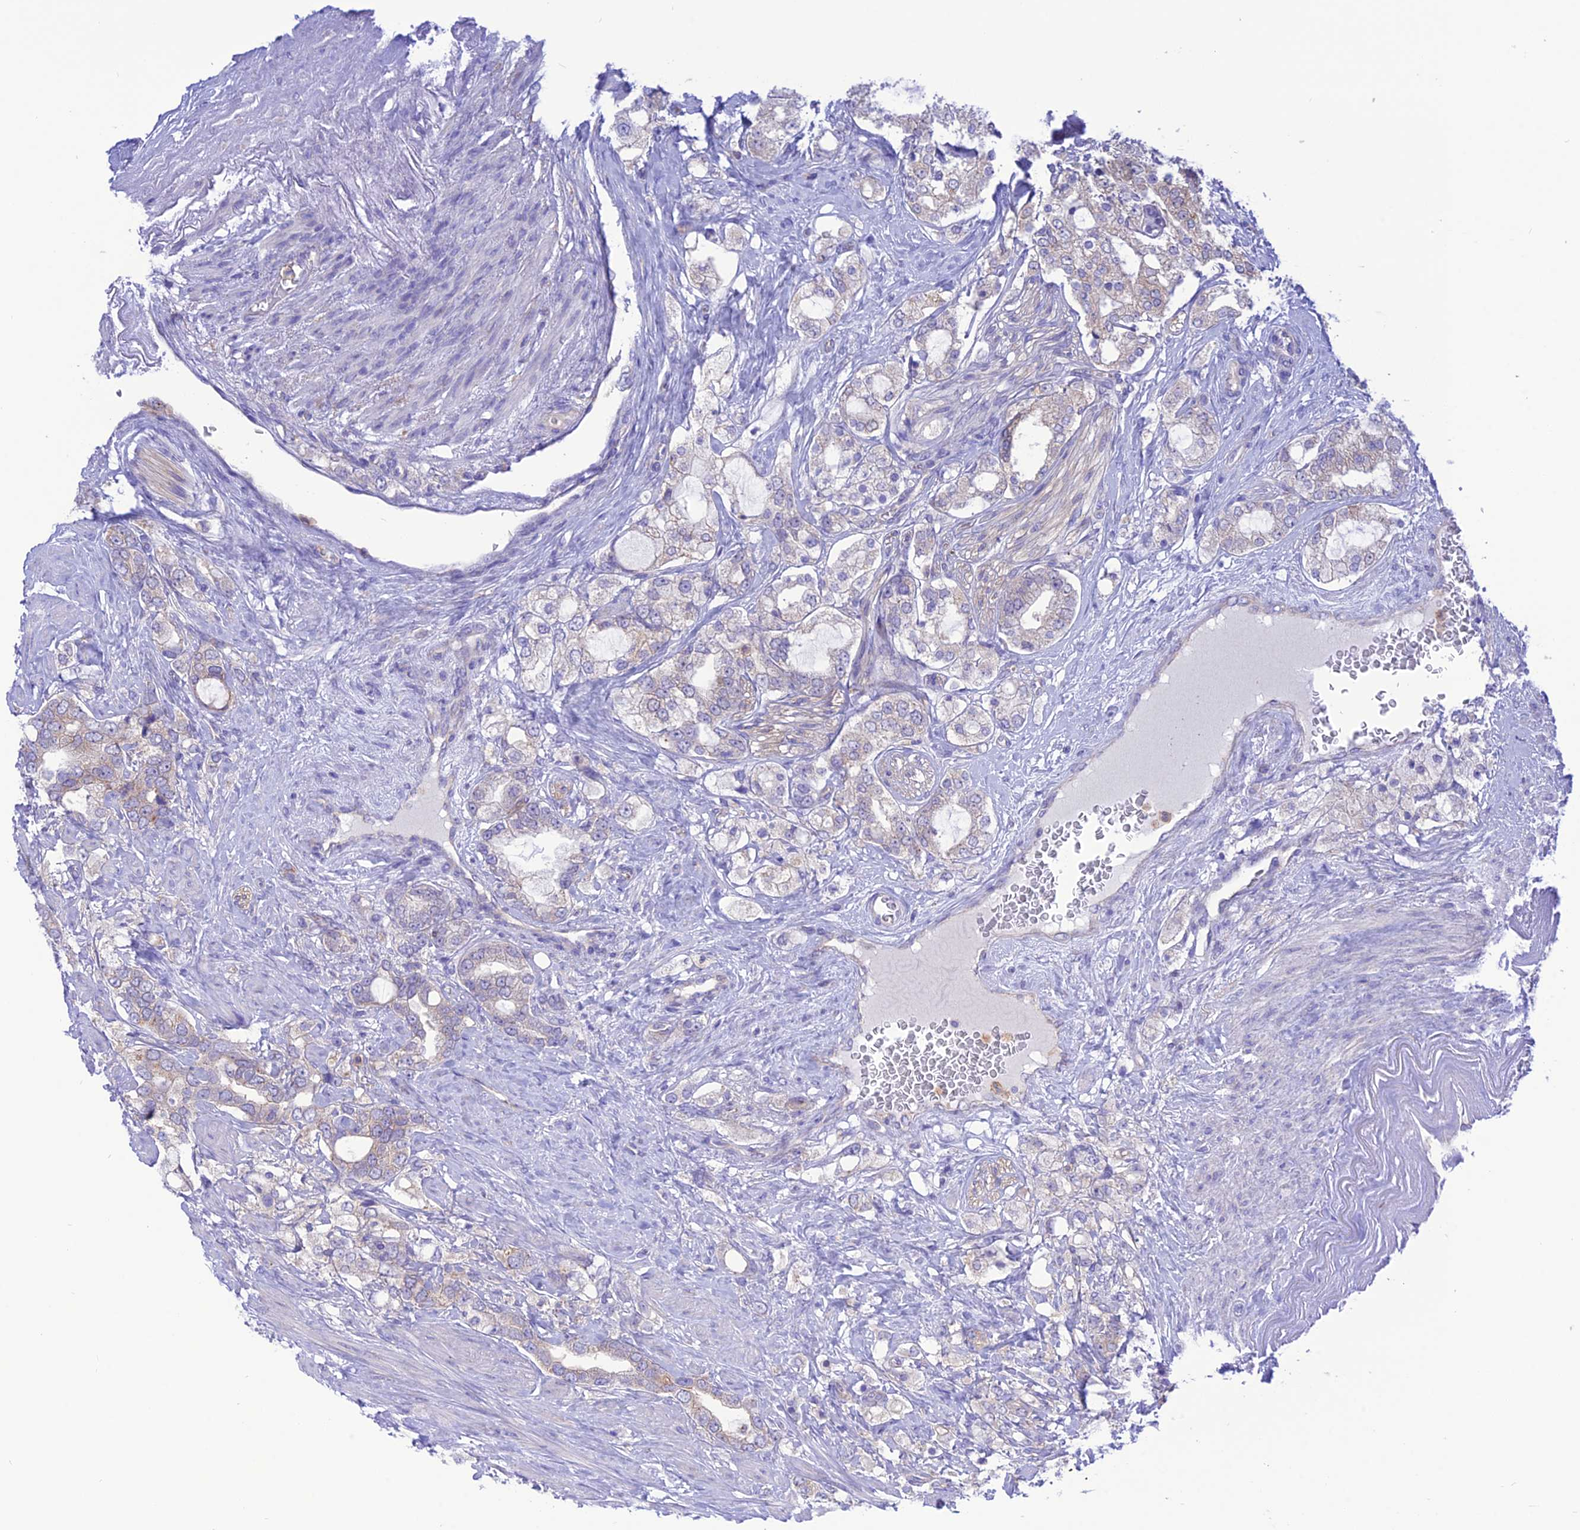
{"staining": {"intensity": "moderate", "quantity": "<25%", "location": "cytoplasmic/membranous"}, "tissue": "prostate cancer", "cell_type": "Tumor cells", "image_type": "cancer", "snomed": [{"axis": "morphology", "description": "Adenocarcinoma, High grade"}, {"axis": "topography", "description": "Prostate"}], "caption": "Human prostate cancer stained with a protein marker demonstrates moderate staining in tumor cells.", "gene": "CHSY3", "patient": {"sex": "male", "age": 64}}